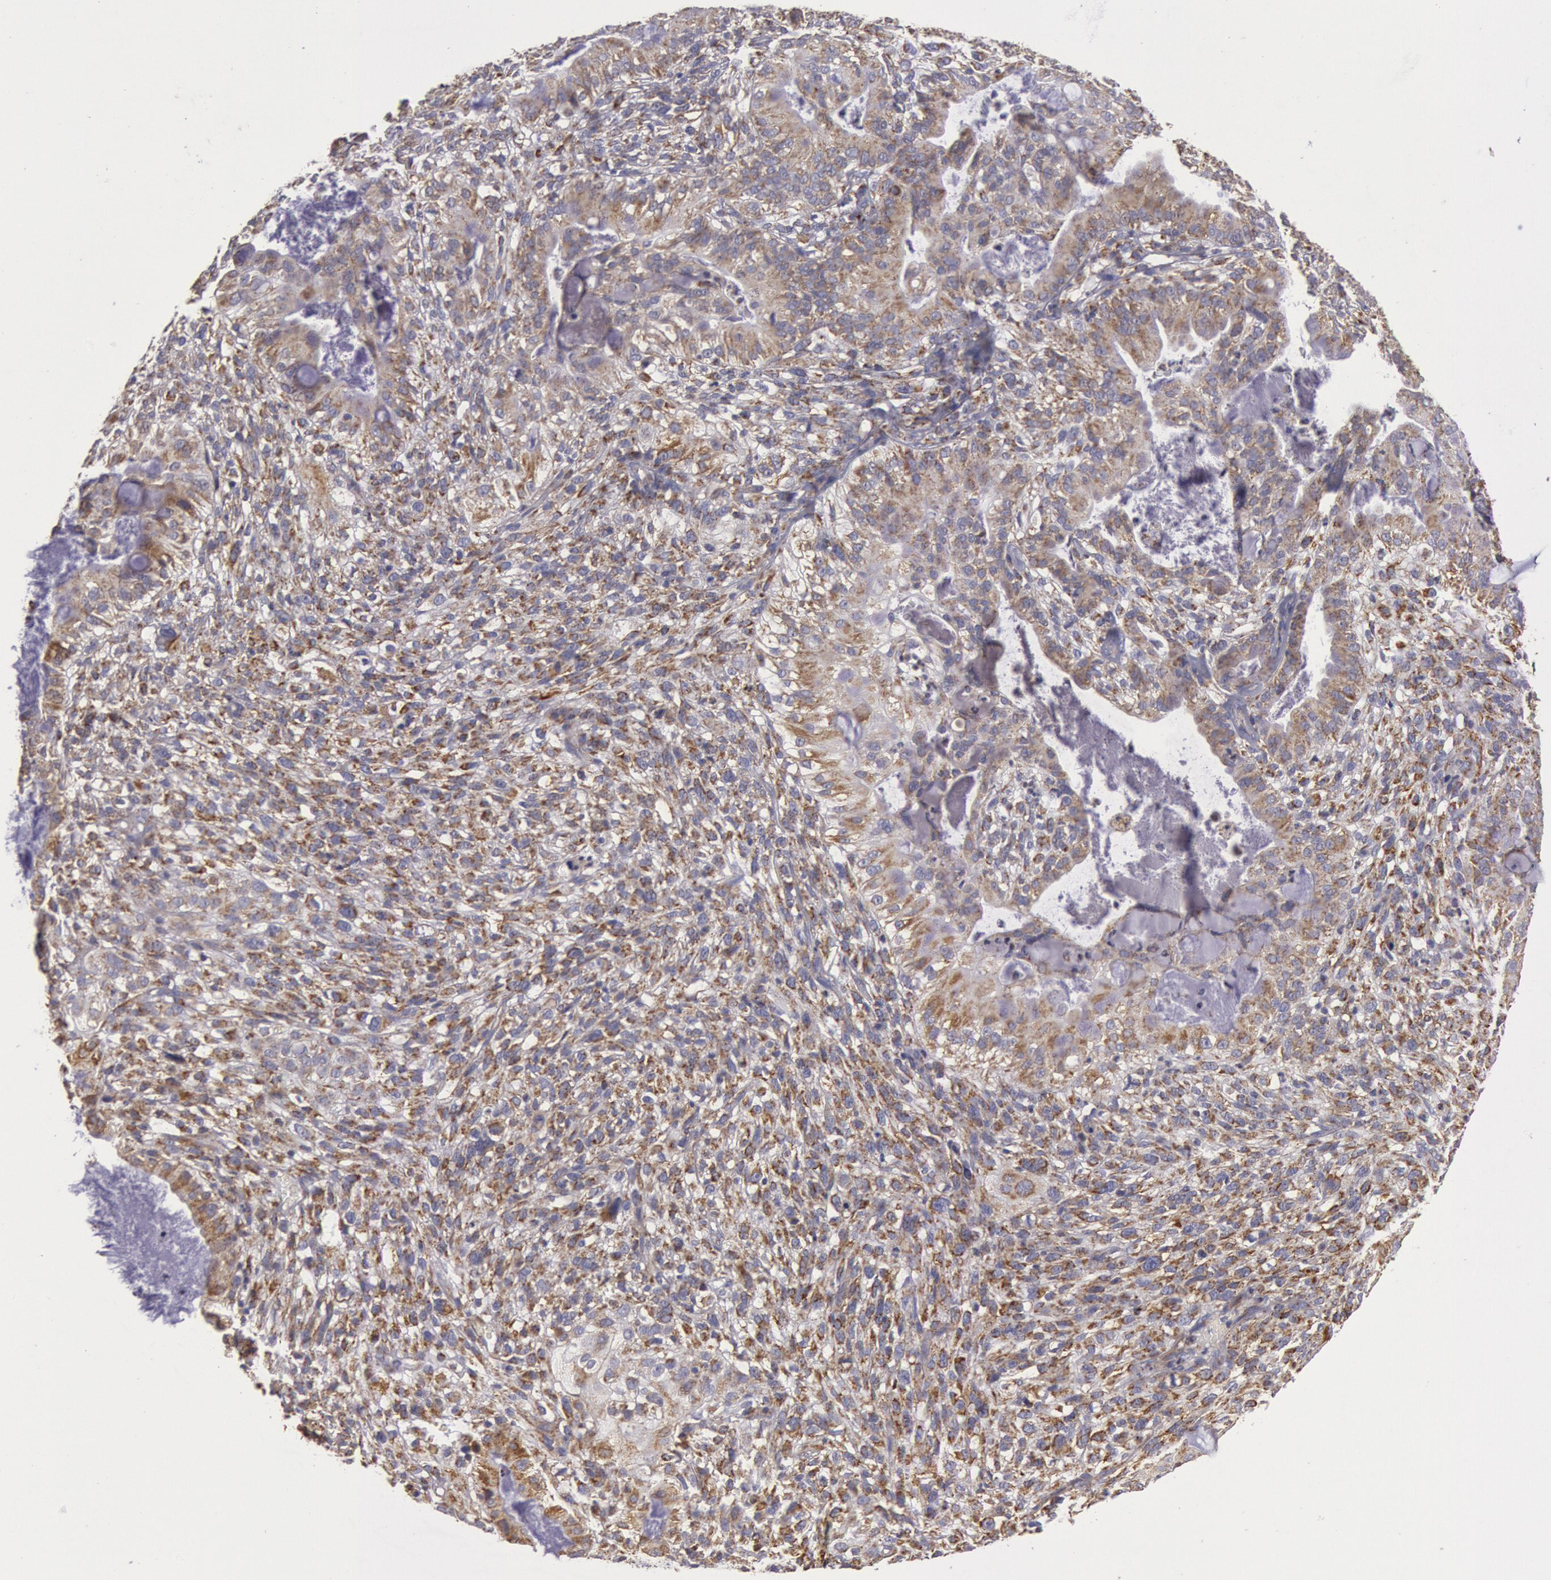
{"staining": {"intensity": "moderate", "quantity": ">75%", "location": "cytoplasmic/membranous"}, "tissue": "cervical cancer", "cell_type": "Tumor cells", "image_type": "cancer", "snomed": [{"axis": "morphology", "description": "Adenocarcinoma, NOS"}, {"axis": "topography", "description": "Cervix"}], "caption": "Cervical cancer stained with a protein marker exhibits moderate staining in tumor cells.", "gene": "CYC1", "patient": {"sex": "female", "age": 41}}